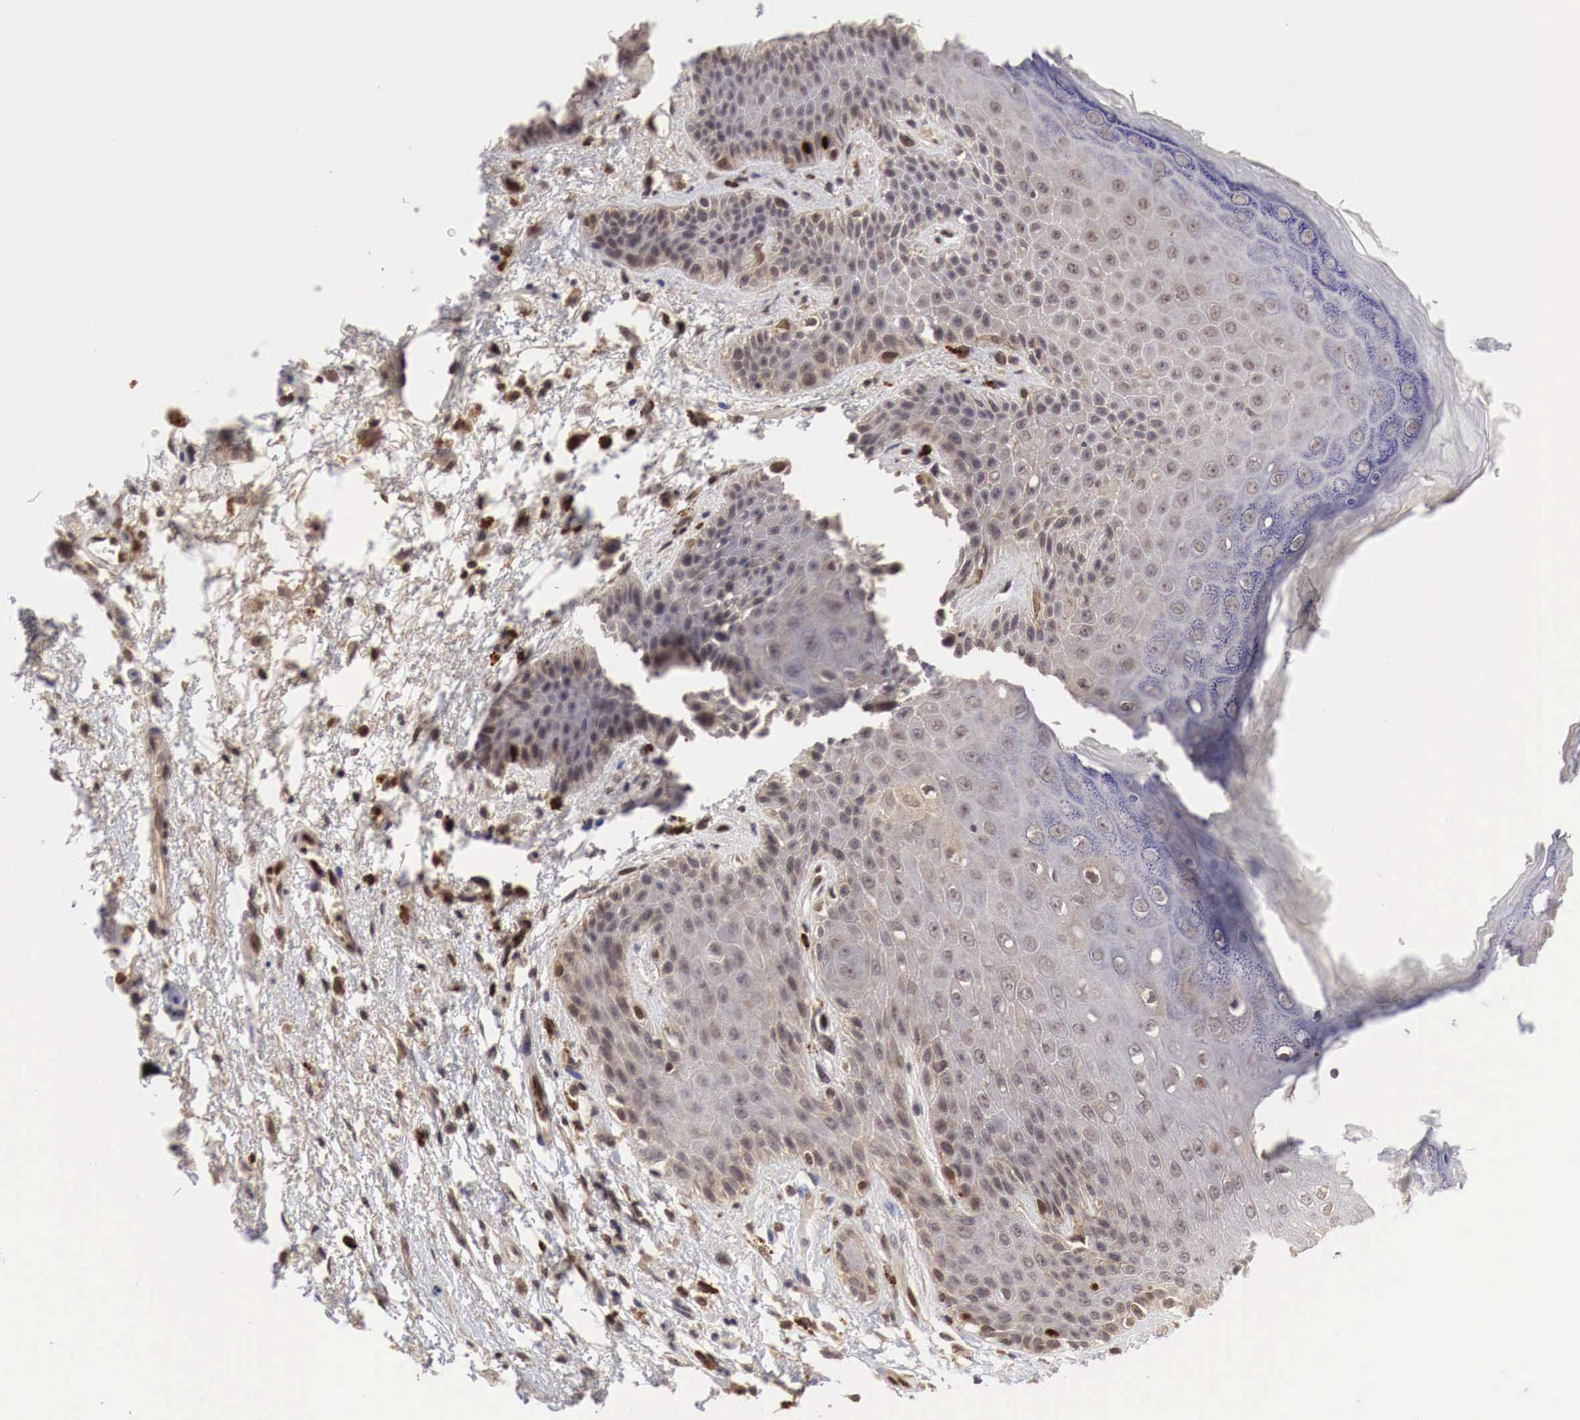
{"staining": {"intensity": "moderate", "quantity": ">75%", "location": "cytoplasmic/membranous"}, "tissue": "skin", "cell_type": "Epidermal cells", "image_type": "normal", "snomed": [{"axis": "morphology", "description": "Normal tissue, NOS"}, {"axis": "topography", "description": "Anal"}, {"axis": "topography", "description": "Peripheral nerve tissue"}], "caption": "Immunohistochemical staining of normal skin shows moderate cytoplasmic/membranous protein staining in approximately >75% of epidermal cells. Immunohistochemistry (ihc) stains the protein in brown and the nuclei are stained blue.", "gene": "DACH2", "patient": {"sex": "female", "age": 46}}